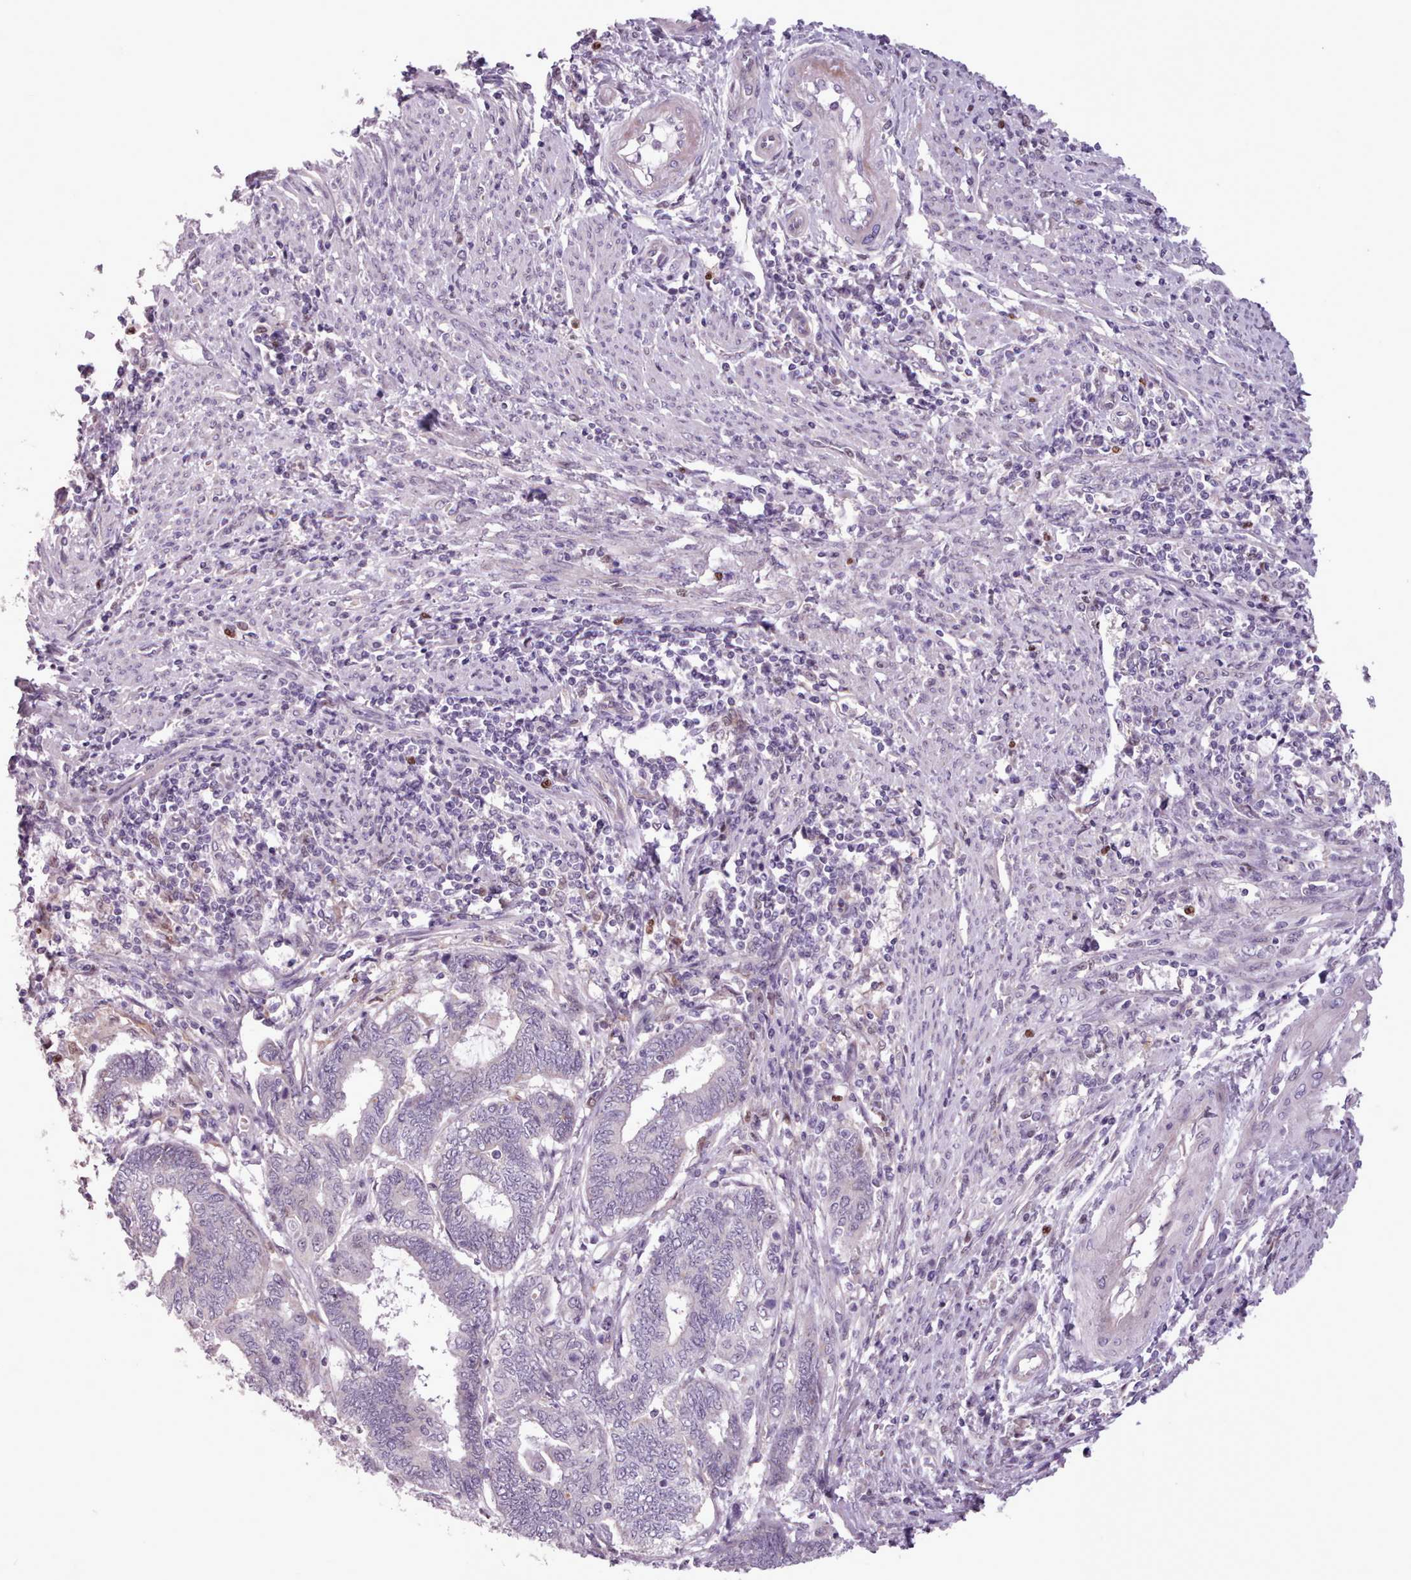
{"staining": {"intensity": "negative", "quantity": "none", "location": "none"}, "tissue": "endometrial cancer", "cell_type": "Tumor cells", "image_type": "cancer", "snomed": [{"axis": "morphology", "description": "Adenocarcinoma, NOS"}, {"axis": "topography", "description": "Uterus"}, {"axis": "topography", "description": "Endometrium"}], "caption": "There is no significant positivity in tumor cells of endometrial cancer (adenocarcinoma).", "gene": "SLURP1", "patient": {"sex": "female", "age": 70}}